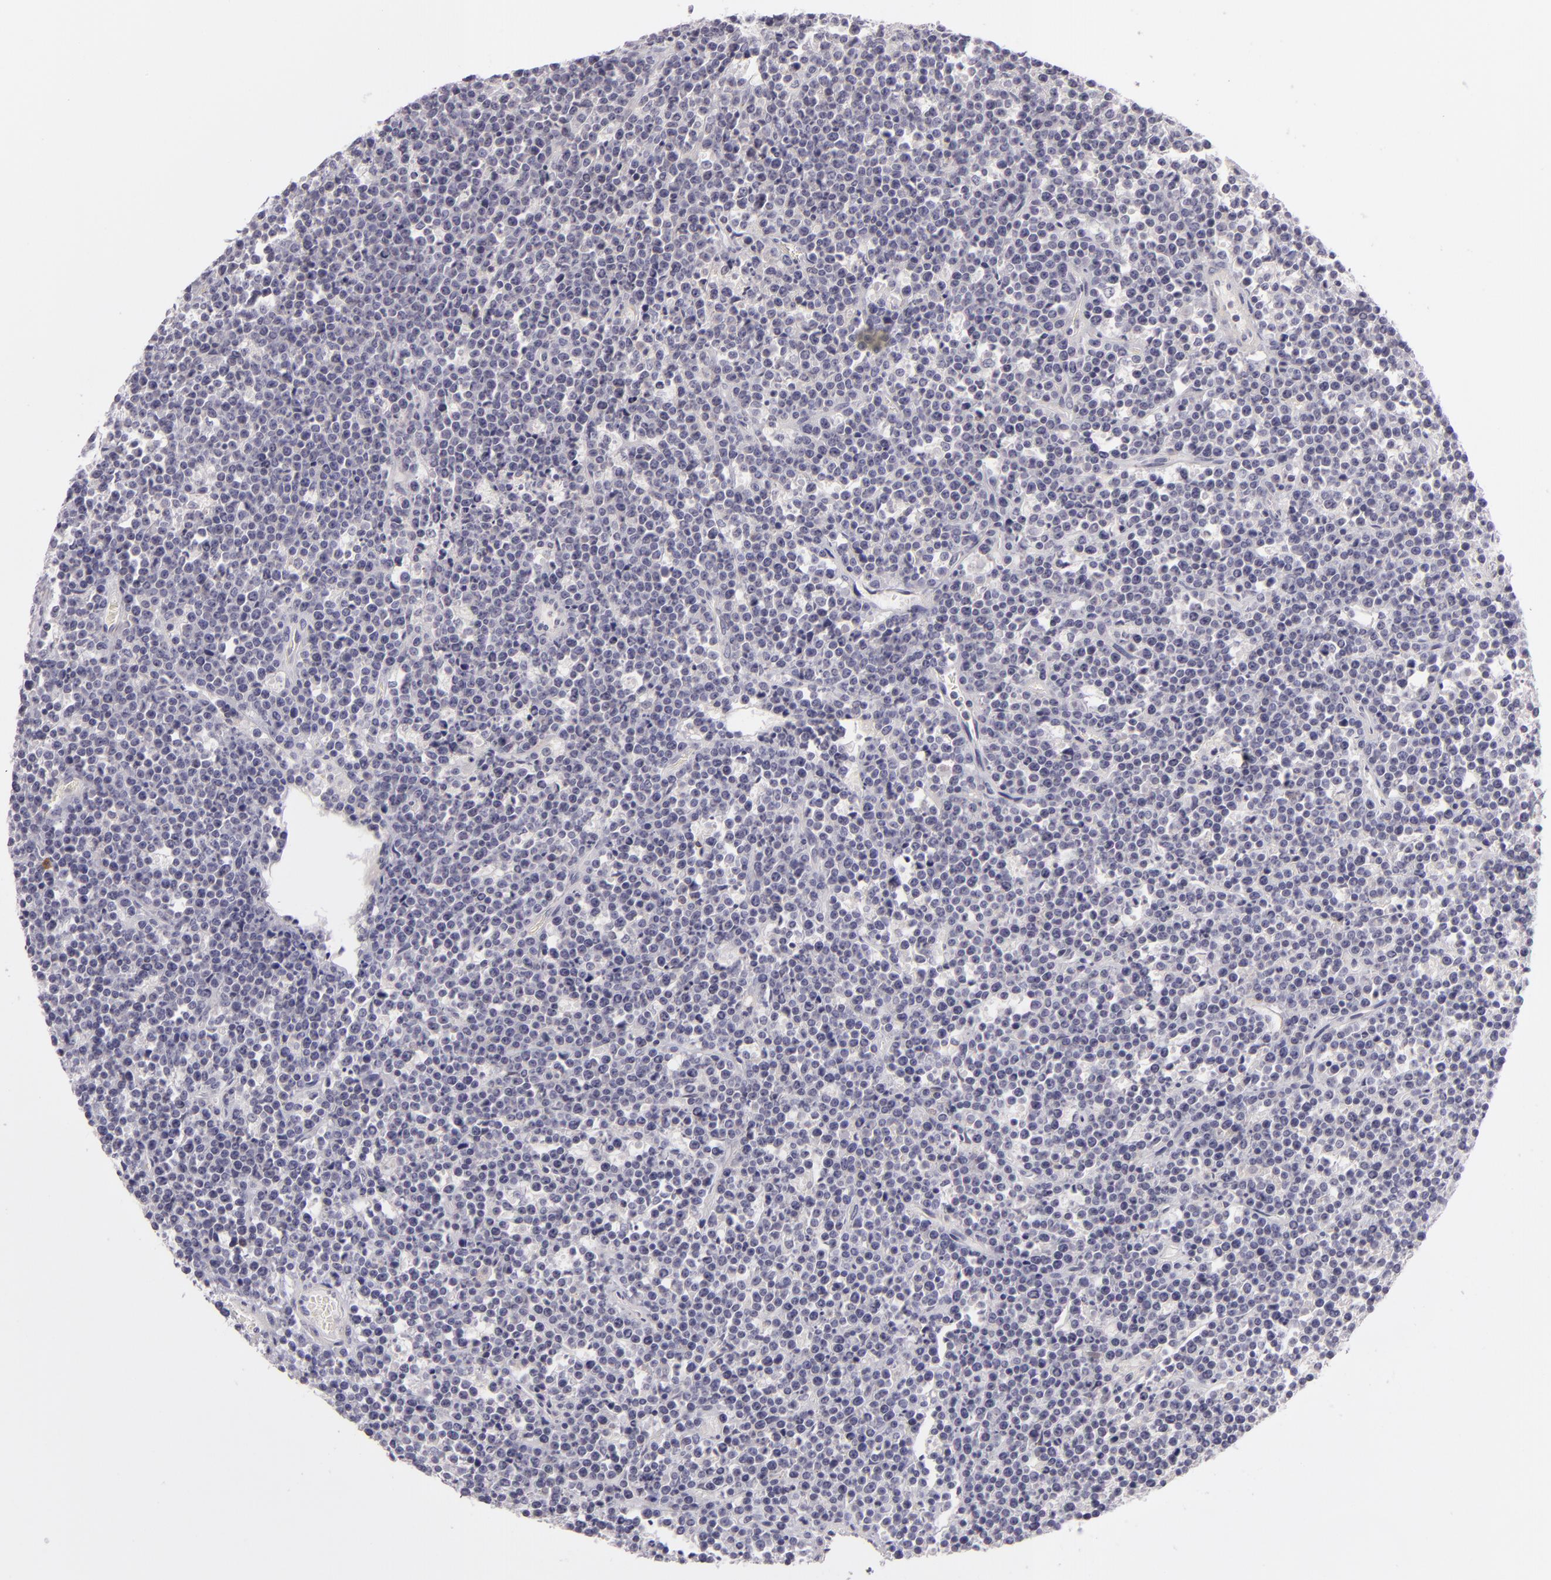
{"staining": {"intensity": "negative", "quantity": "none", "location": "none"}, "tissue": "lymphoma", "cell_type": "Tumor cells", "image_type": "cancer", "snomed": [{"axis": "morphology", "description": "Malignant lymphoma, non-Hodgkin's type, High grade"}, {"axis": "topography", "description": "Ovary"}], "caption": "This is a histopathology image of immunohistochemistry (IHC) staining of lymphoma, which shows no staining in tumor cells.", "gene": "FAM181A", "patient": {"sex": "female", "age": 56}}